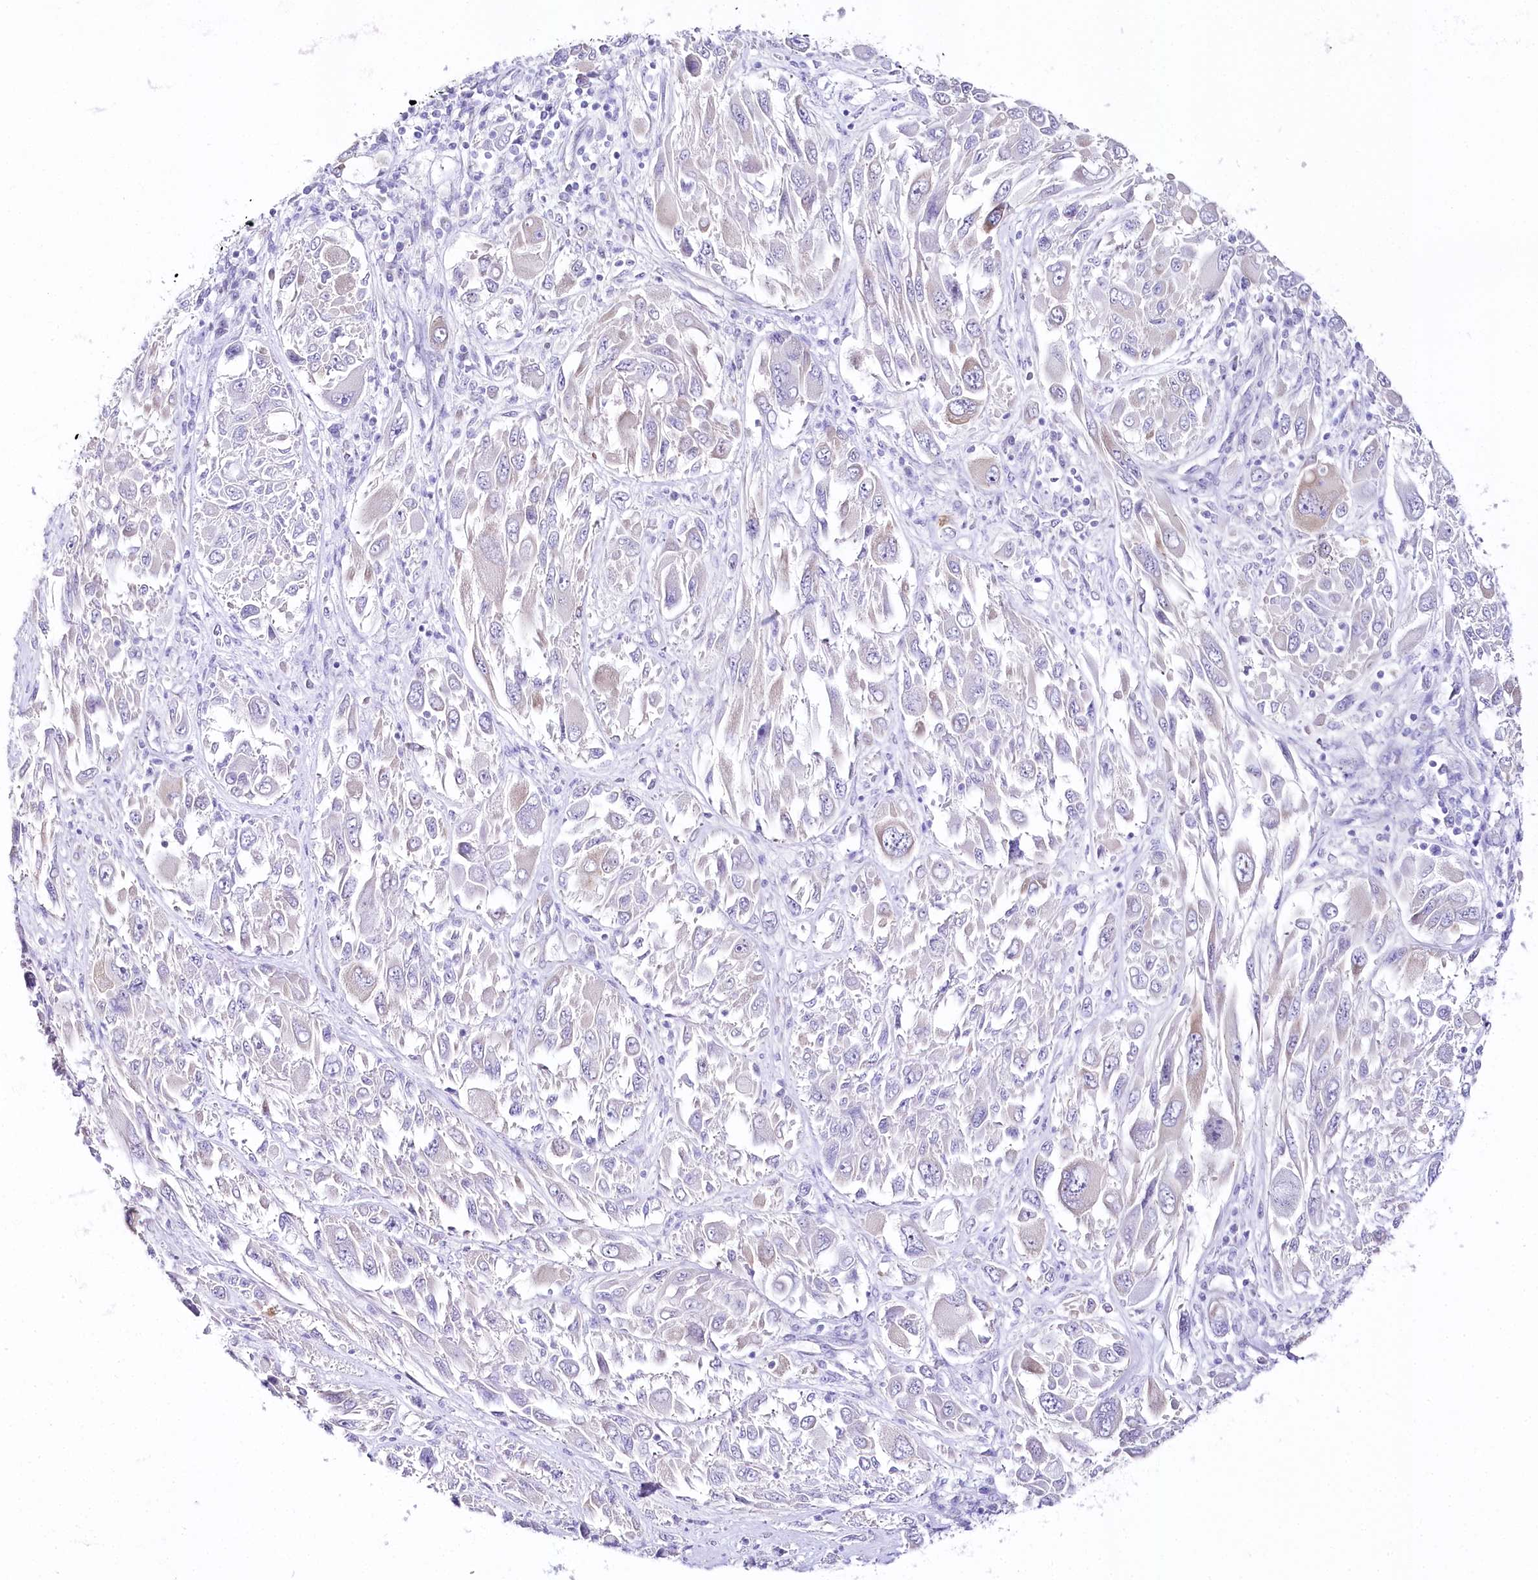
{"staining": {"intensity": "negative", "quantity": "none", "location": "none"}, "tissue": "melanoma", "cell_type": "Tumor cells", "image_type": "cancer", "snomed": [{"axis": "morphology", "description": "Malignant melanoma, NOS"}, {"axis": "topography", "description": "Skin"}], "caption": "This is an IHC image of human malignant melanoma. There is no staining in tumor cells.", "gene": "CSN3", "patient": {"sex": "female", "age": 91}}